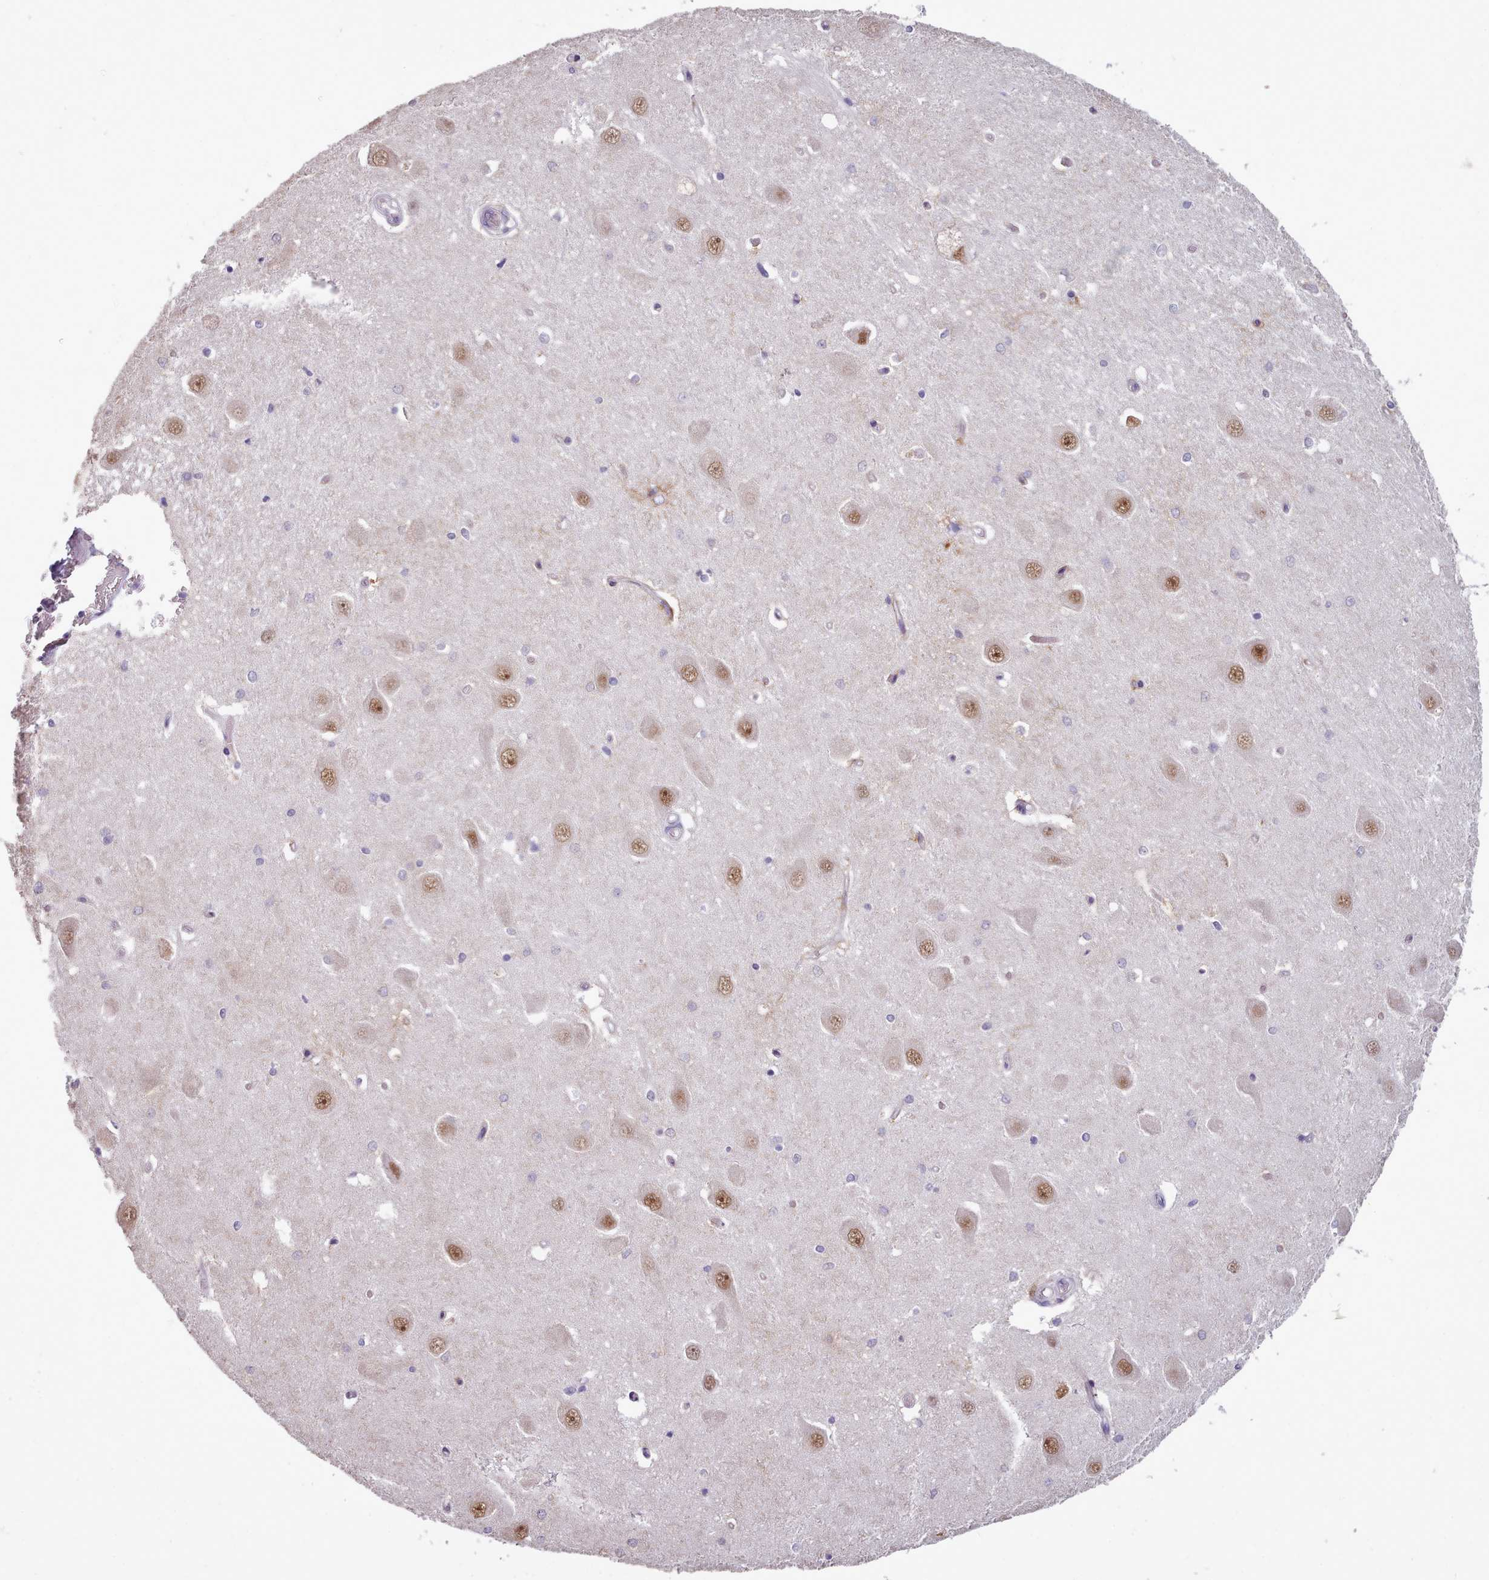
{"staining": {"intensity": "negative", "quantity": "none", "location": "none"}, "tissue": "hippocampus", "cell_type": "Glial cells", "image_type": "normal", "snomed": [{"axis": "morphology", "description": "Normal tissue, NOS"}, {"axis": "topography", "description": "Hippocampus"}], "caption": "An IHC micrograph of benign hippocampus is shown. There is no staining in glial cells of hippocampus.", "gene": "DPF1", "patient": {"sex": "male", "age": 45}}